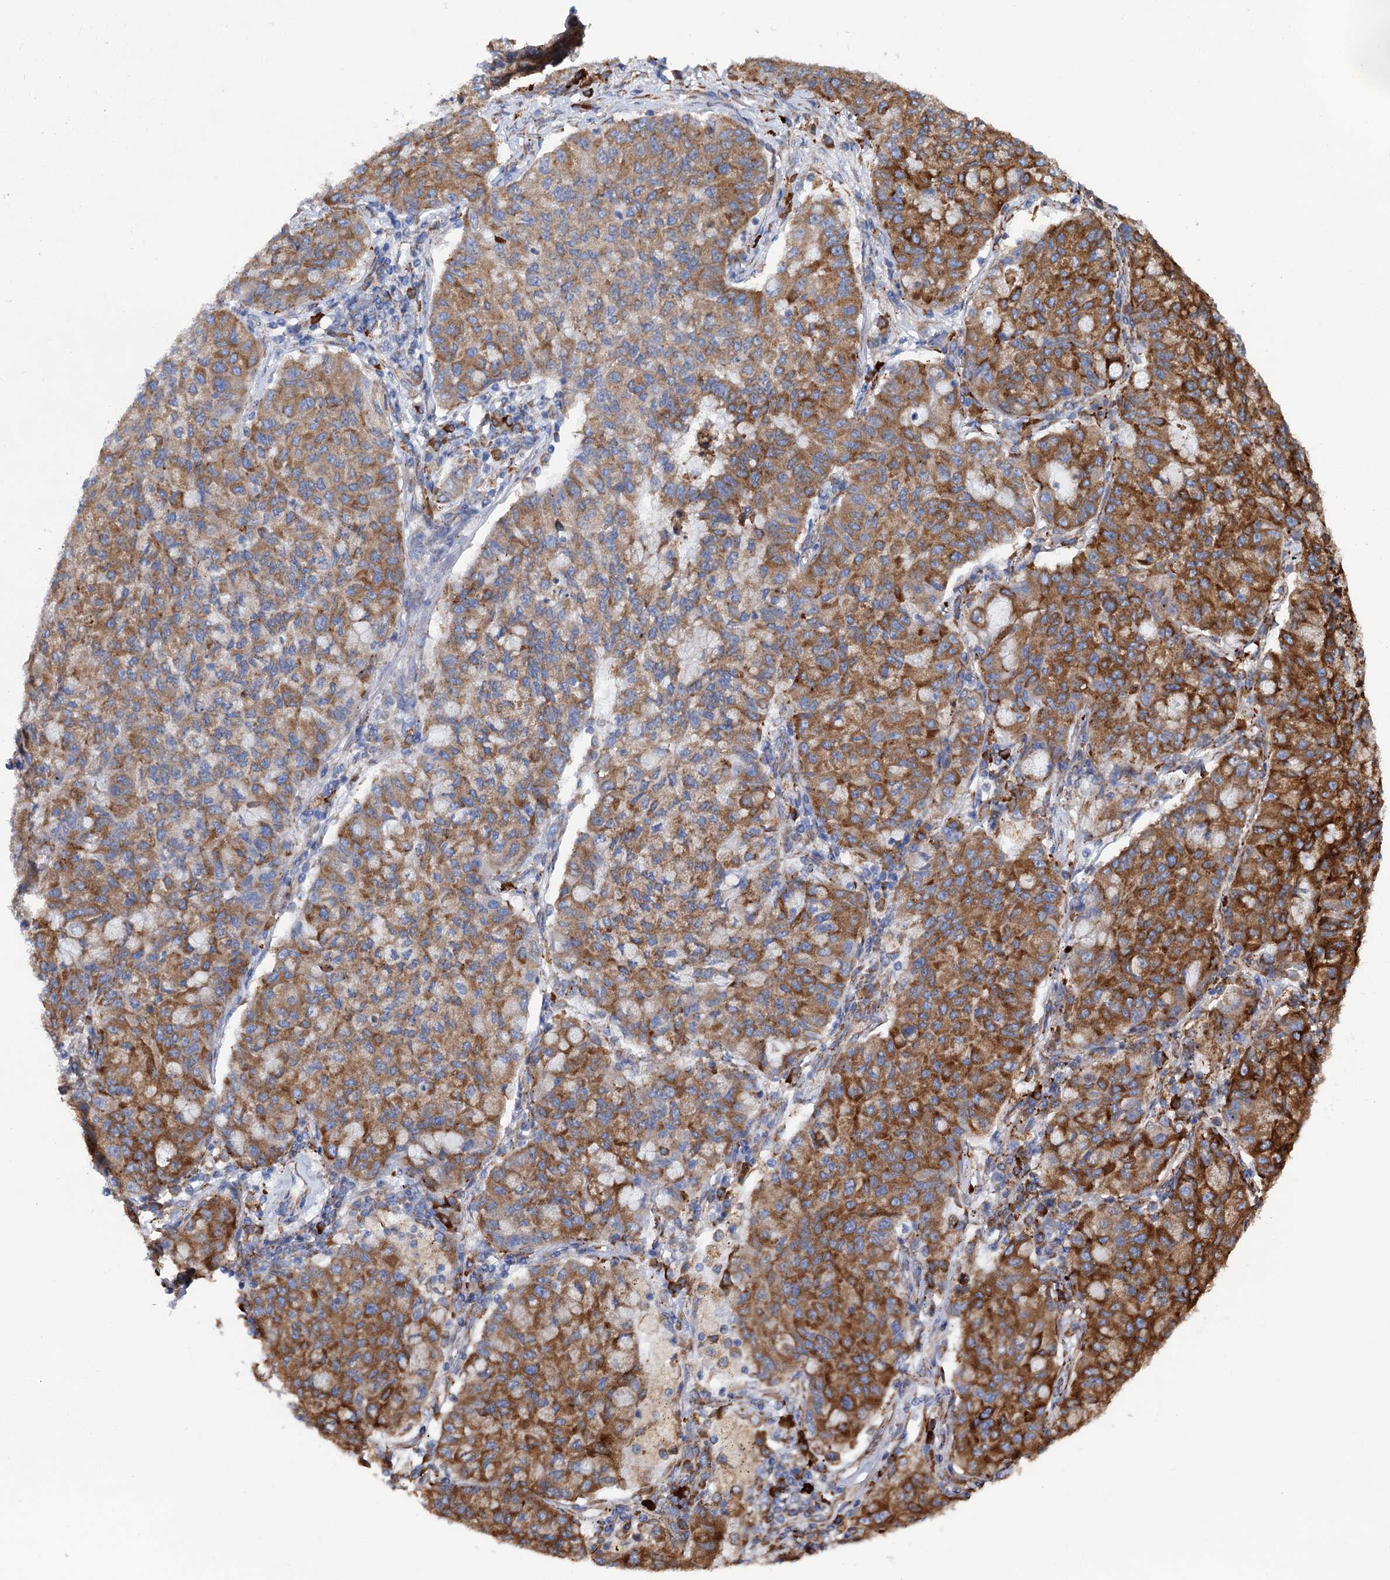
{"staining": {"intensity": "moderate", "quantity": ">75%", "location": "cytoplasmic/membranous"}, "tissue": "lung cancer", "cell_type": "Tumor cells", "image_type": "cancer", "snomed": [{"axis": "morphology", "description": "Squamous cell carcinoma, NOS"}, {"axis": "topography", "description": "Lung"}], "caption": "DAB immunohistochemical staining of human lung cancer reveals moderate cytoplasmic/membranous protein expression in approximately >75% of tumor cells. (Brightfield microscopy of DAB IHC at high magnification).", "gene": "SHE", "patient": {"sex": "male", "age": 74}}